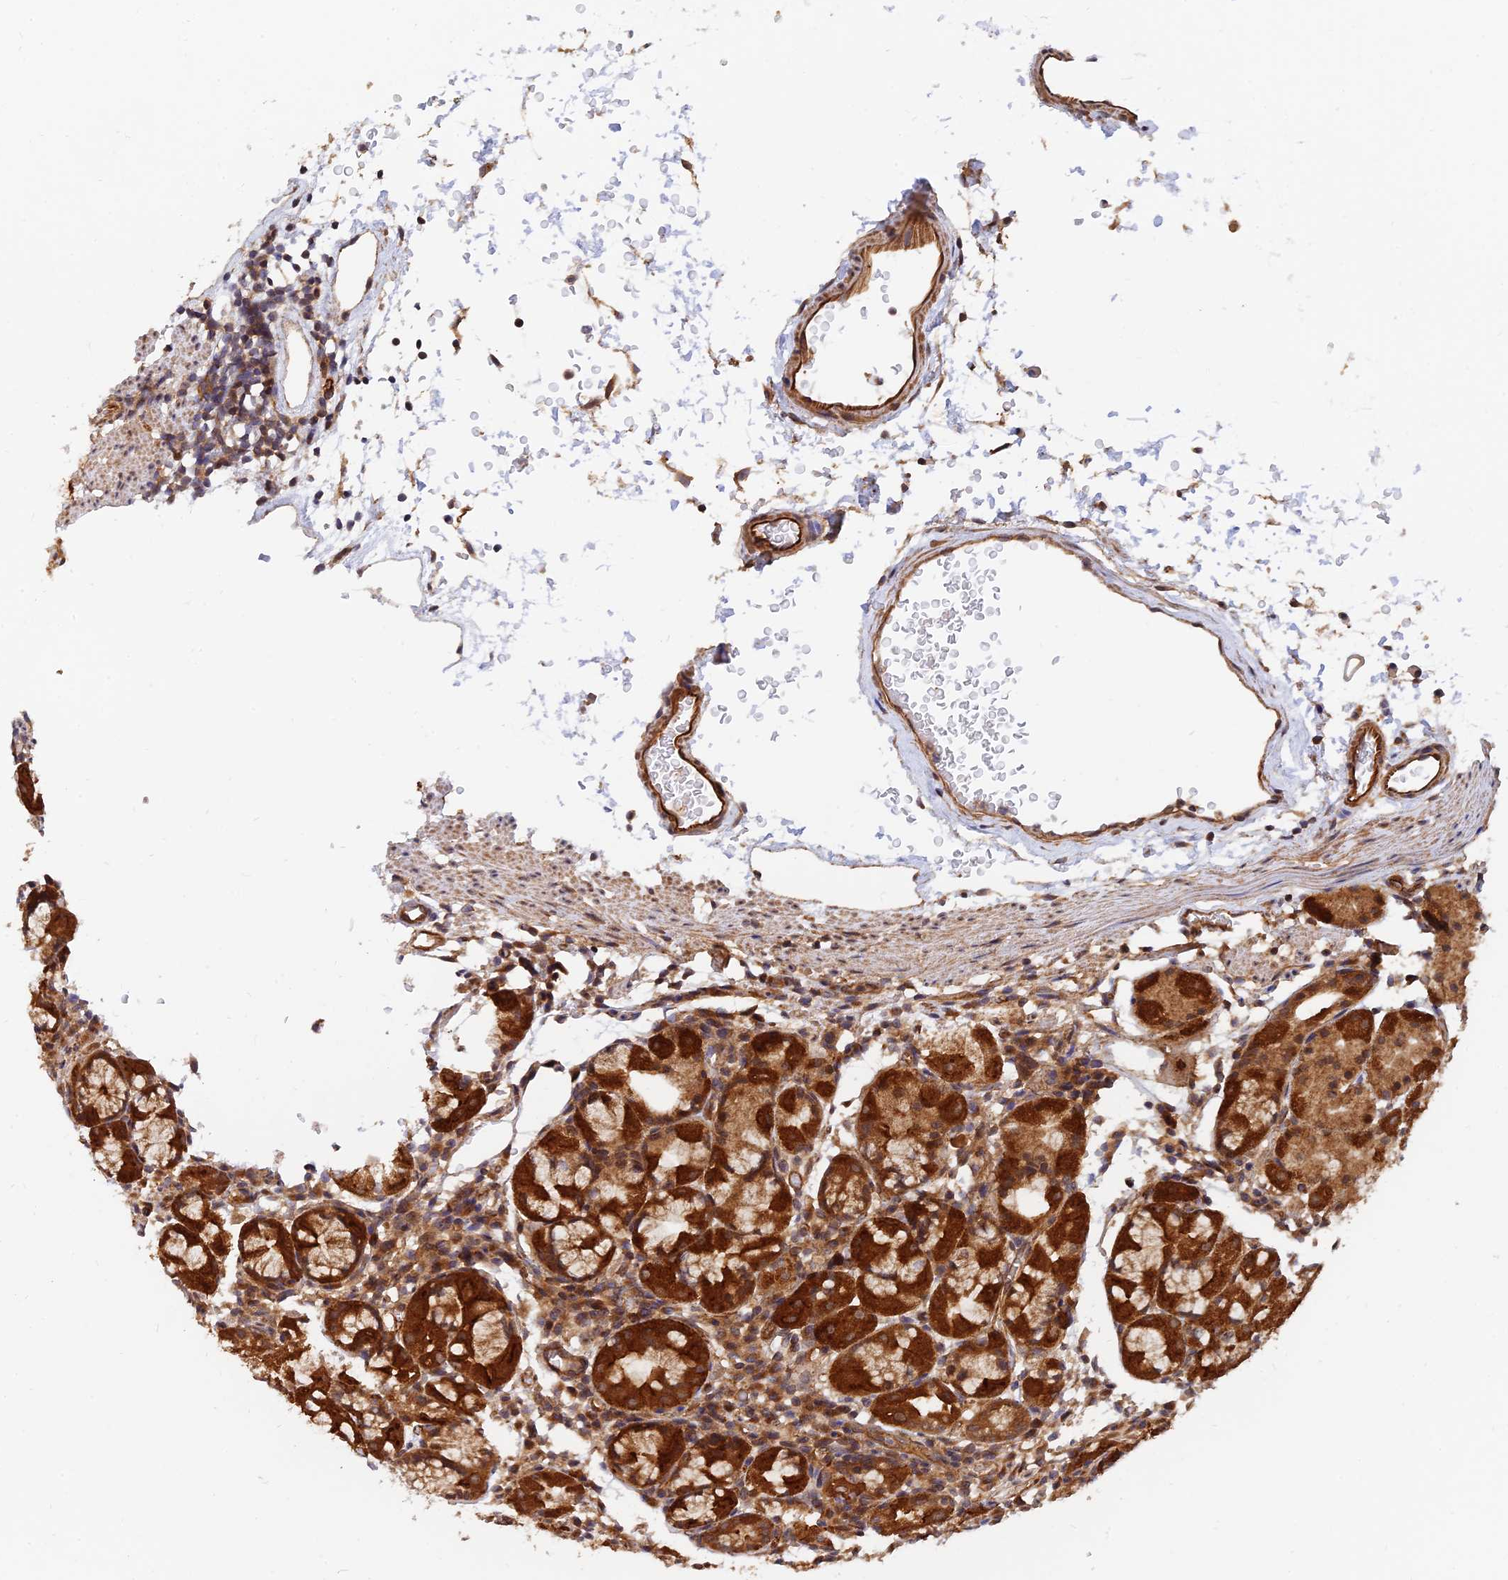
{"staining": {"intensity": "strong", "quantity": ">75%", "location": "cytoplasmic/membranous,nuclear"}, "tissue": "stomach", "cell_type": "Glandular cells", "image_type": "normal", "snomed": [{"axis": "morphology", "description": "Normal tissue, NOS"}, {"axis": "topography", "description": "Stomach"}, {"axis": "topography", "description": "Stomach, lower"}], "caption": "Protein expression analysis of unremarkable stomach displays strong cytoplasmic/membranous,nuclear expression in approximately >75% of glandular cells. Ihc stains the protein in brown and the nuclei are stained blue.", "gene": "WDR41", "patient": {"sex": "female", "age": 75}}